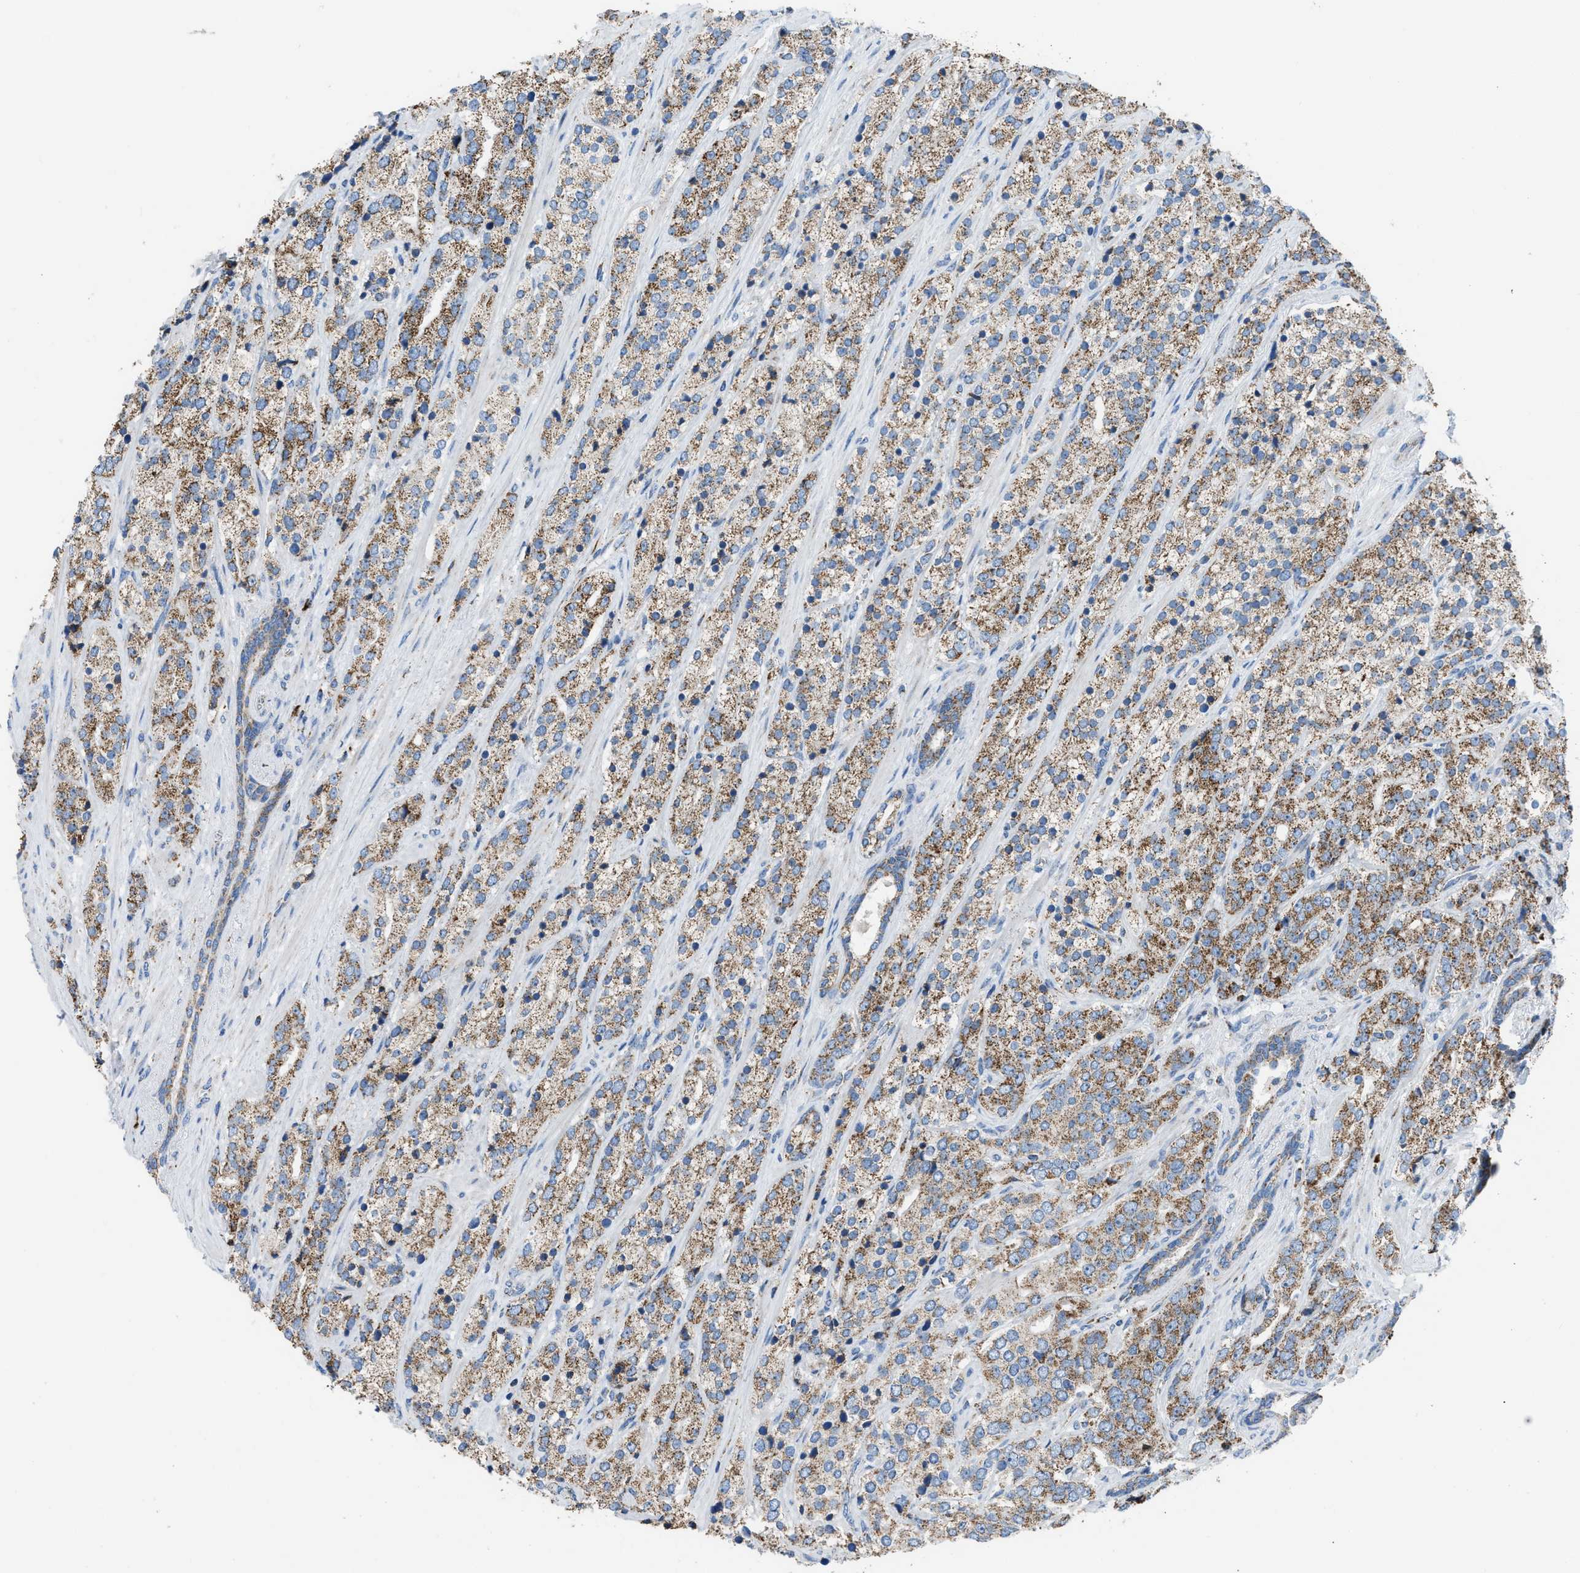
{"staining": {"intensity": "moderate", "quantity": ">75%", "location": "cytoplasmic/membranous"}, "tissue": "prostate cancer", "cell_type": "Tumor cells", "image_type": "cancer", "snomed": [{"axis": "morphology", "description": "Adenocarcinoma, High grade"}, {"axis": "topography", "description": "Prostate"}], "caption": "Approximately >75% of tumor cells in high-grade adenocarcinoma (prostate) demonstrate moderate cytoplasmic/membranous protein staining as visualized by brown immunohistochemical staining.", "gene": "ETFB", "patient": {"sex": "male", "age": 71}}